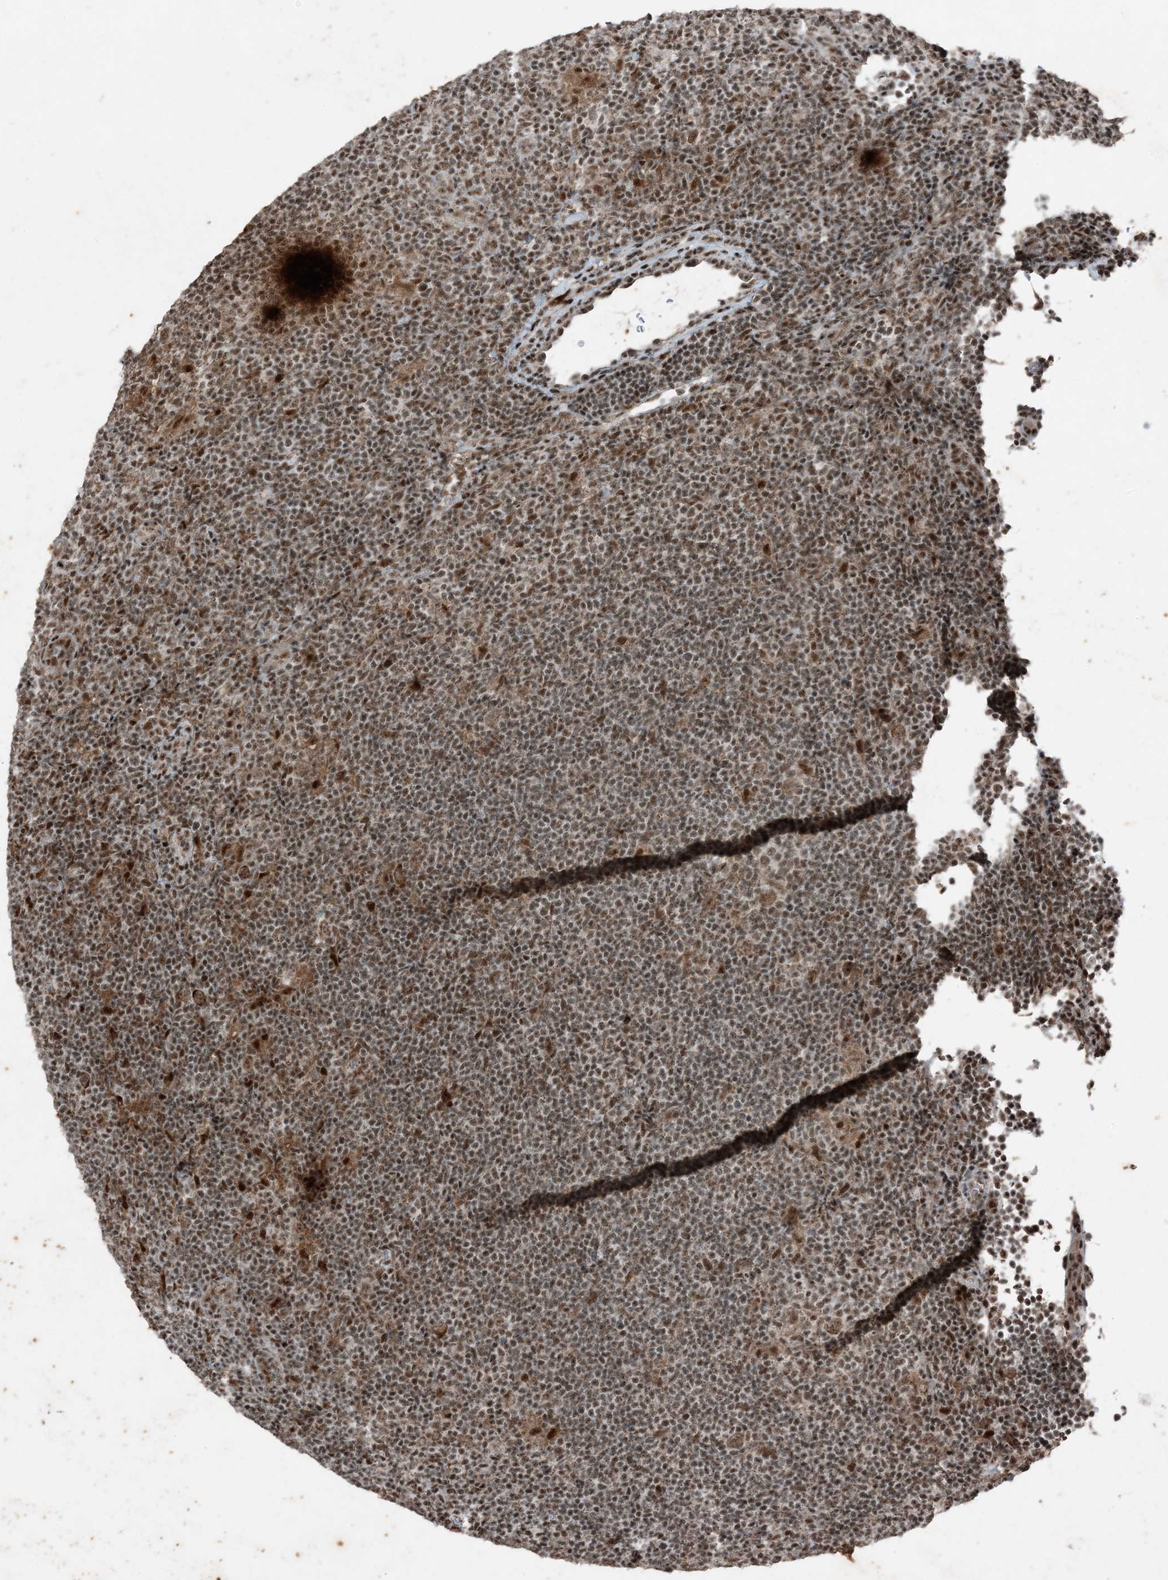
{"staining": {"intensity": "moderate", "quantity": ">75%", "location": "nuclear"}, "tissue": "lymphoma", "cell_type": "Tumor cells", "image_type": "cancer", "snomed": [{"axis": "morphology", "description": "Hodgkin's disease, NOS"}, {"axis": "topography", "description": "Lymph node"}], "caption": "Immunohistochemistry of Hodgkin's disease displays medium levels of moderate nuclear positivity in about >75% of tumor cells.", "gene": "TADA2B", "patient": {"sex": "female", "age": 57}}